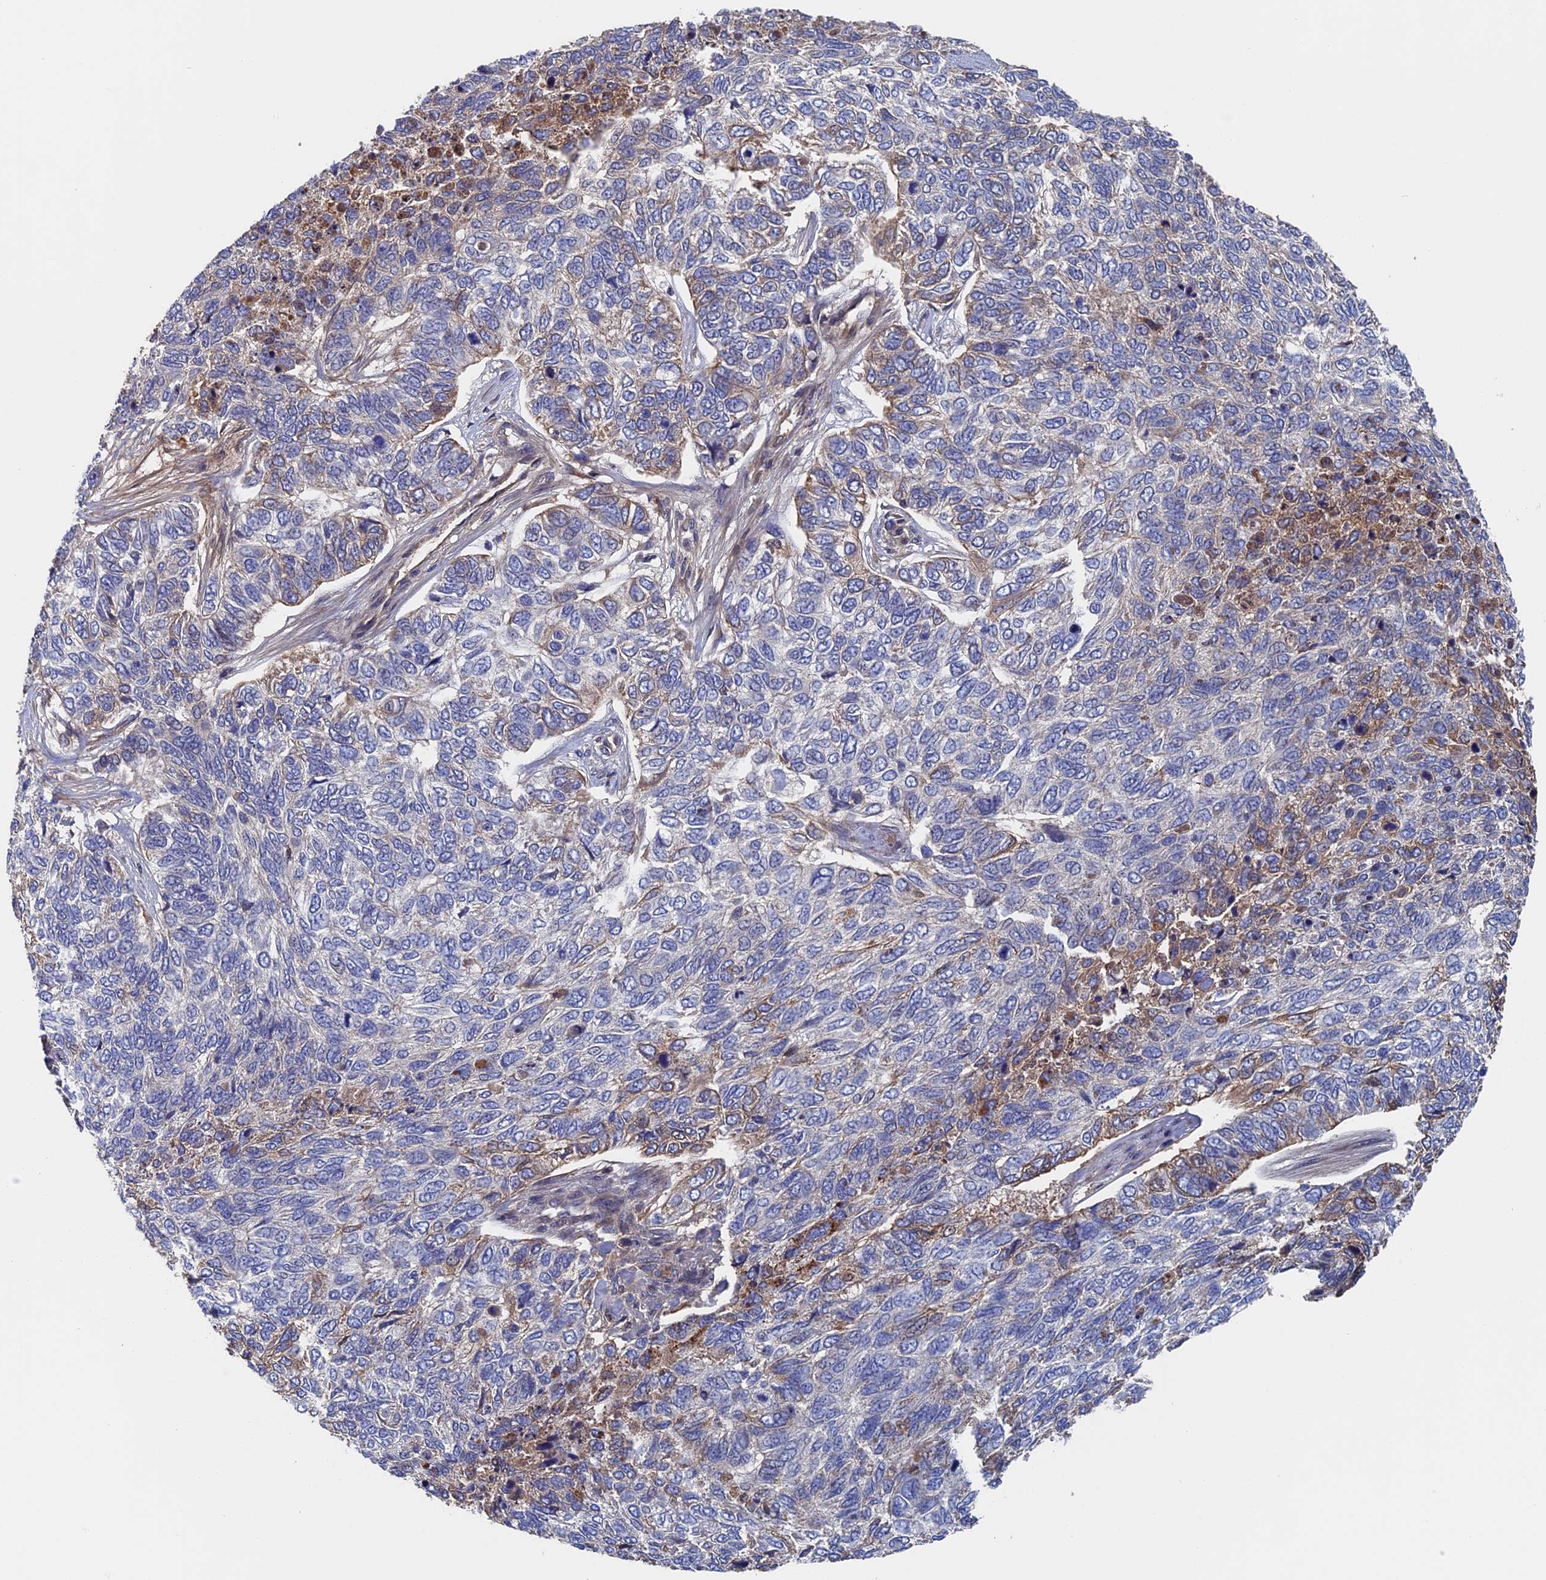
{"staining": {"intensity": "weak", "quantity": "<25%", "location": "cytoplasmic/membranous"}, "tissue": "skin cancer", "cell_type": "Tumor cells", "image_type": "cancer", "snomed": [{"axis": "morphology", "description": "Basal cell carcinoma"}, {"axis": "topography", "description": "Skin"}], "caption": "Histopathology image shows no protein positivity in tumor cells of skin cancer (basal cell carcinoma) tissue.", "gene": "RPUSD1", "patient": {"sex": "female", "age": 65}}